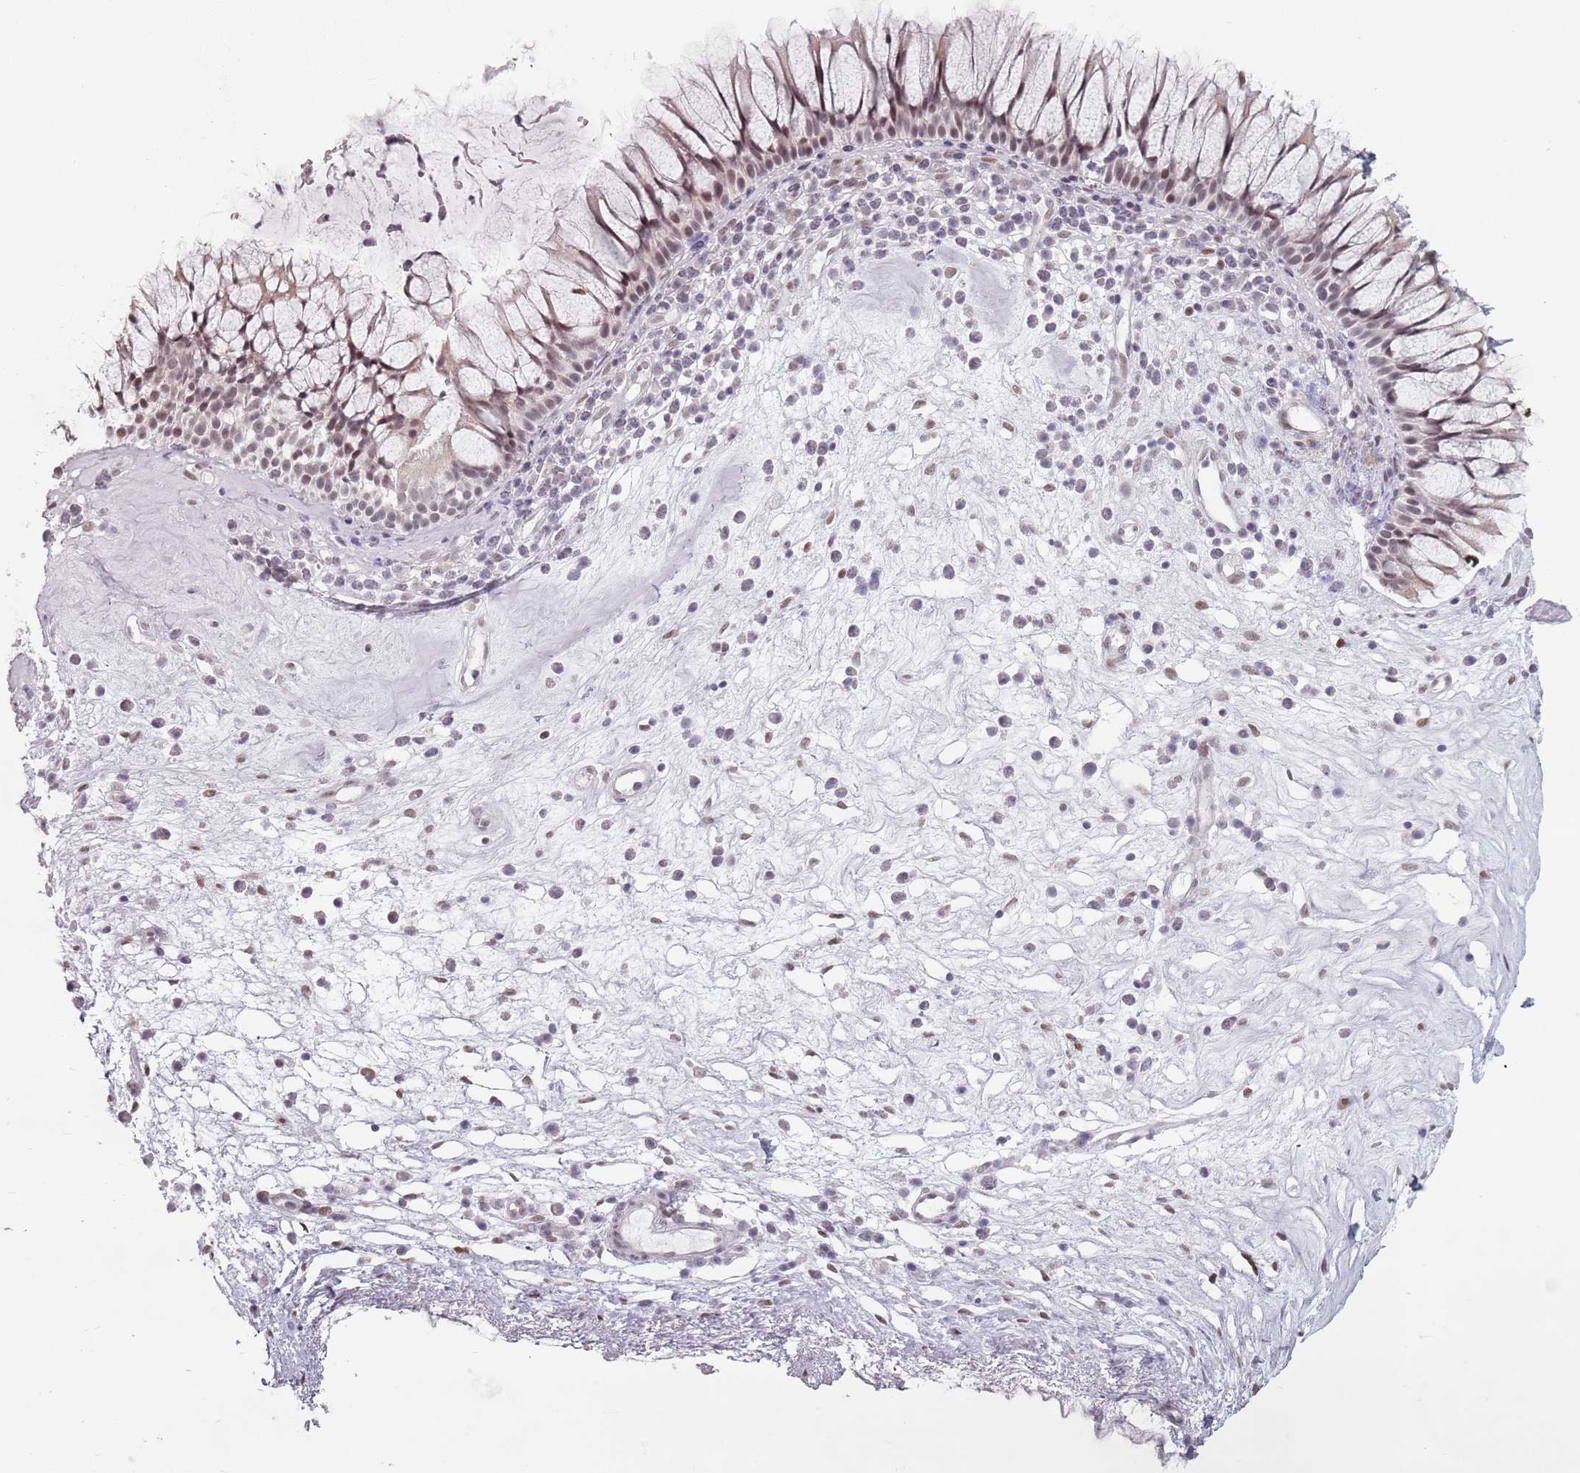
{"staining": {"intensity": "moderate", "quantity": "25%-75%", "location": "nuclear"}, "tissue": "nasopharynx", "cell_type": "Respiratory epithelial cells", "image_type": "normal", "snomed": [{"axis": "morphology", "description": "Normal tissue, NOS"}, {"axis": "morphology", "description": "Inflammation, NOS"}, {"axis": "topography", "description": "Nasopharynx"}], "caption": "Moderate nuclear staining for a protein is seen in about 25%-75% of respiratory epithelial cells of normal nasopharynx using IHC.", "gene": "PTCHD1", "patient": {"sex": "male", "age": 70}}